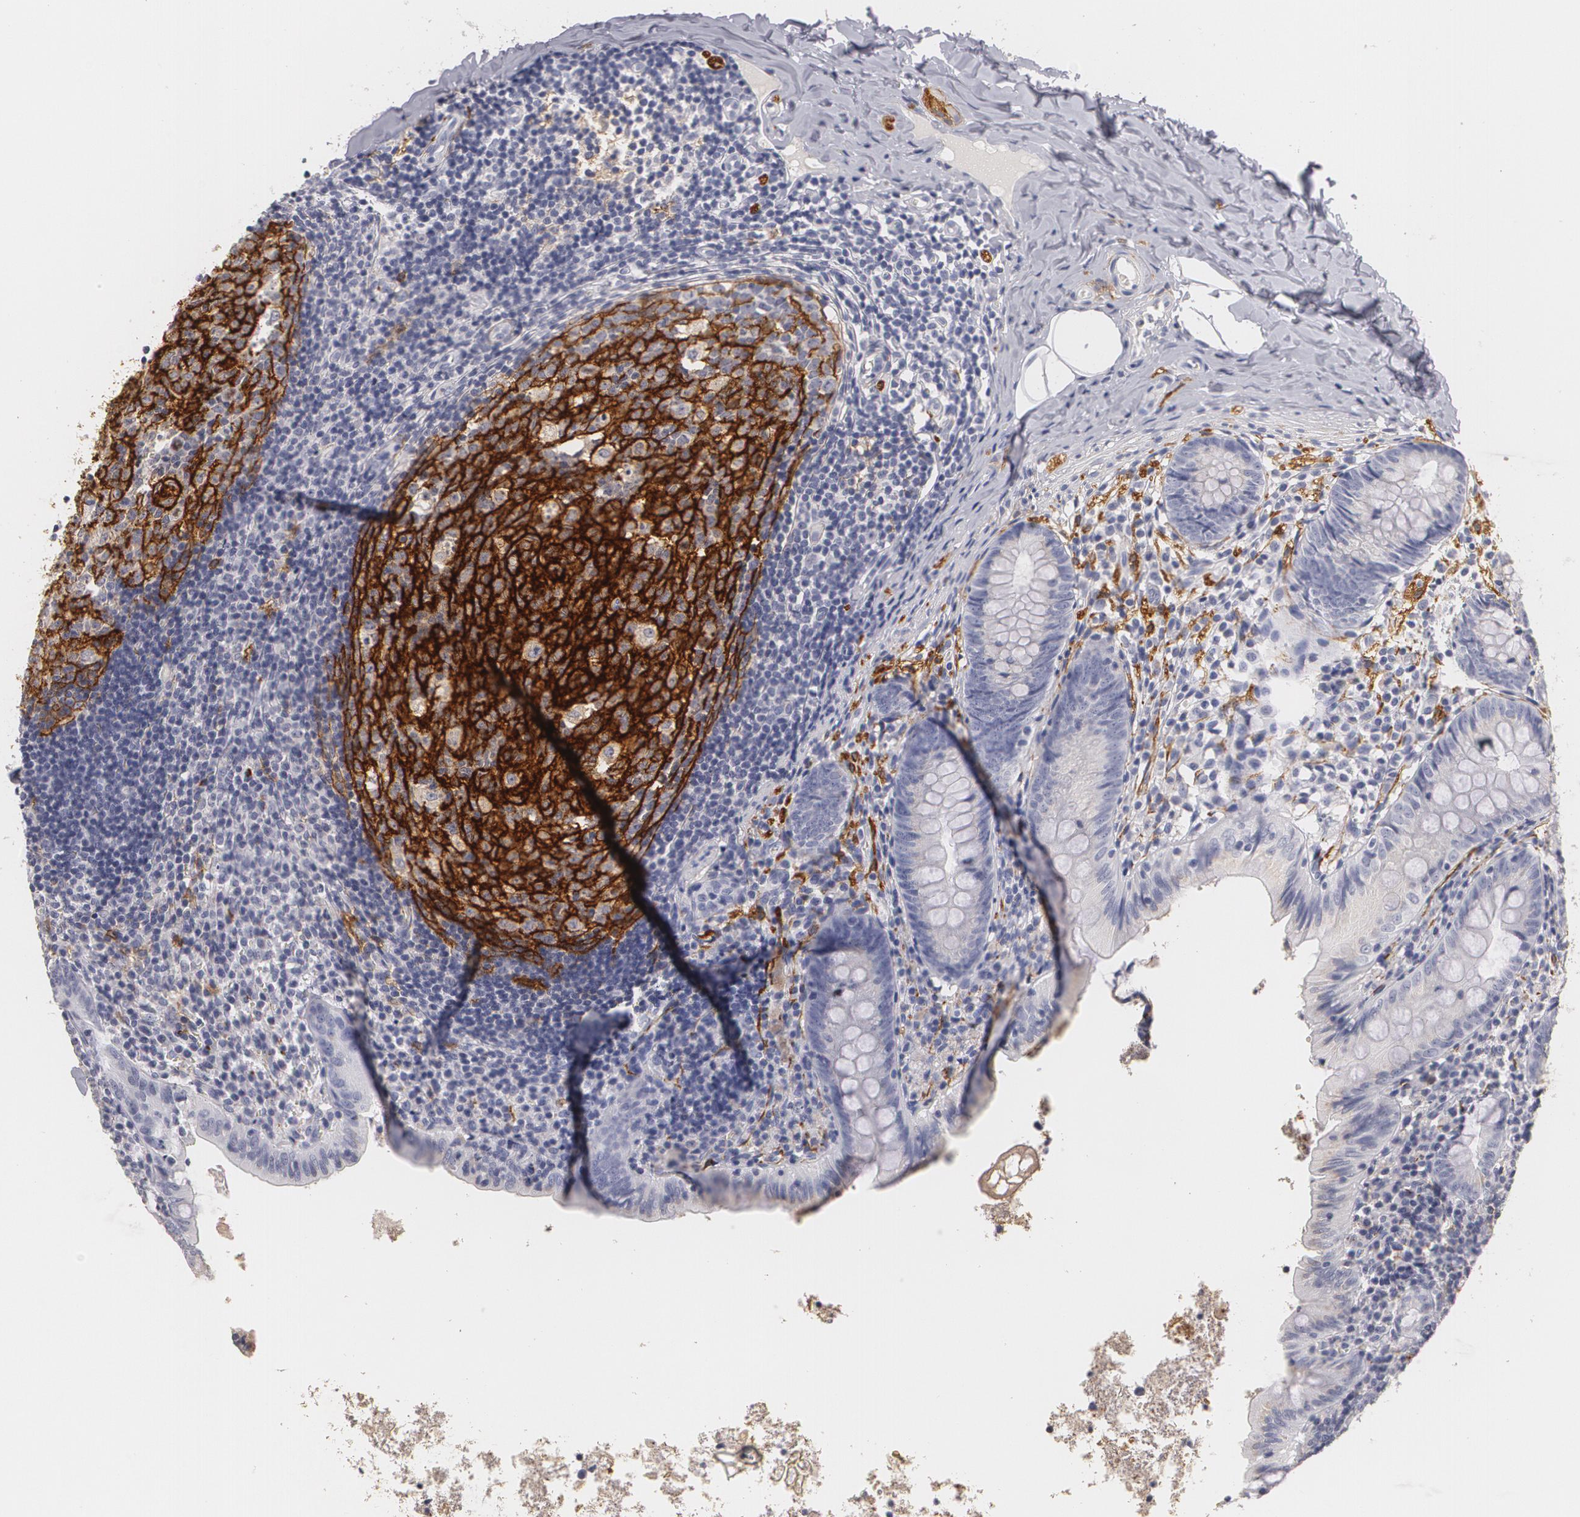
{"staining": {"intensity": "negative", "quantity": "none", "location": "none"}, "tissue": "appendix", "cell_type": "Glandular cells", "image_type": "normal", "snomed": [{"axis": "morphology", "description": "Normal tissue, NOS"}, {"axis": "topography", "description": "Appendix"}], "caption": "This is an IHC image of unremarkable appendix. There is no positivity in glandular cells.", "gene": "NGFR", "patient": {"sex": "male", "age": 7}}